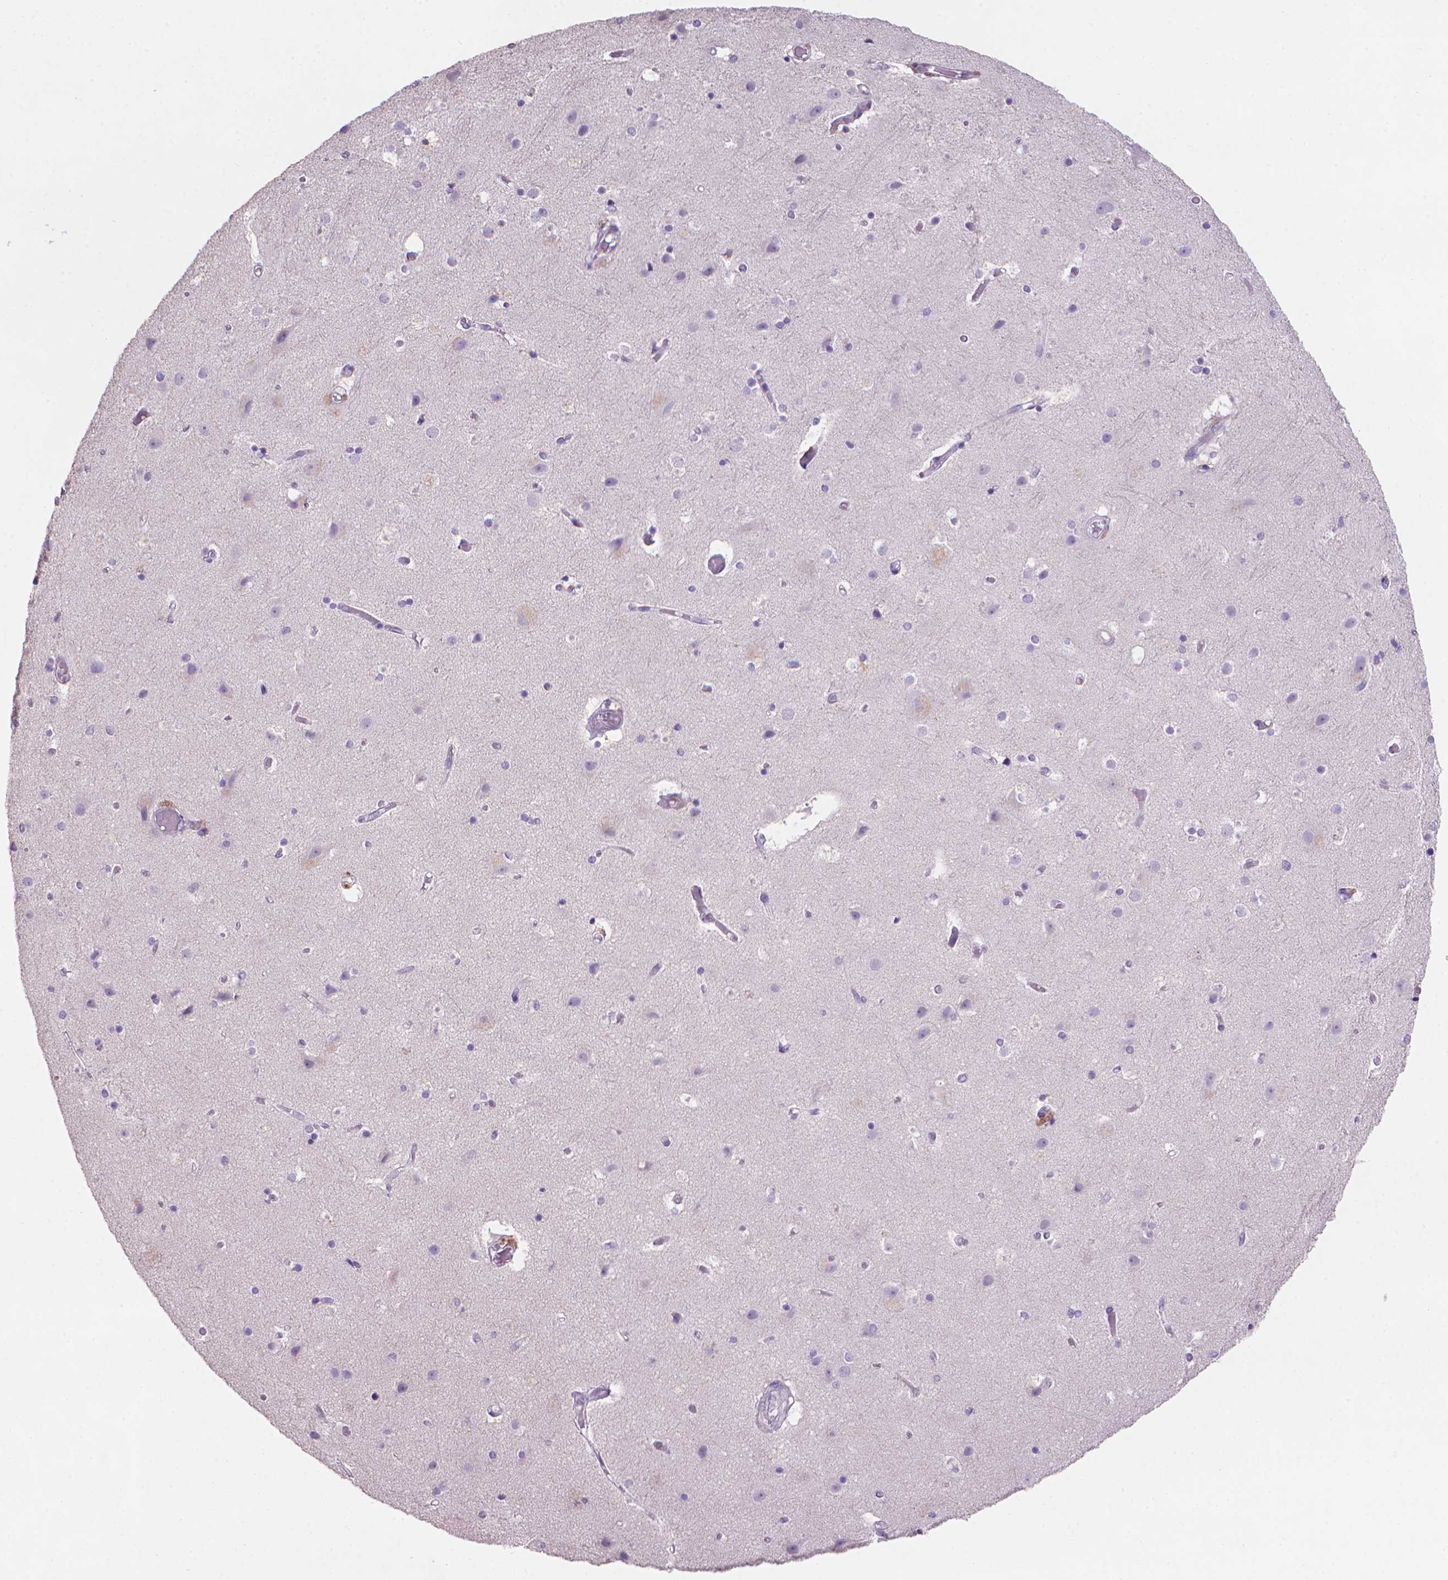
{"staining": {"intensity": "negative", "quantity": "none", "location": "none"}, "tissue": "cerebral cortex", "cell_type": "Endothelial cells", "image_type": "normal", "snomed": [{"axis": "morphology", "description": "Normal tissue, NOS"}, {"axis": "topography", "description": "Cerebral cortex"}], "caption": "High magnification brightfield microscopy of benign cerebral cortex stained with DAB (brown) and counterstained with hematoxylin (blue): endothelial cells show no significant staining. (DAB (3,3'-diaminobenzidine) IHC visualized using brightfield microscopy, high magnification).", "gene": "MUC1", "patient": {"sex": "female", "age": 52}}